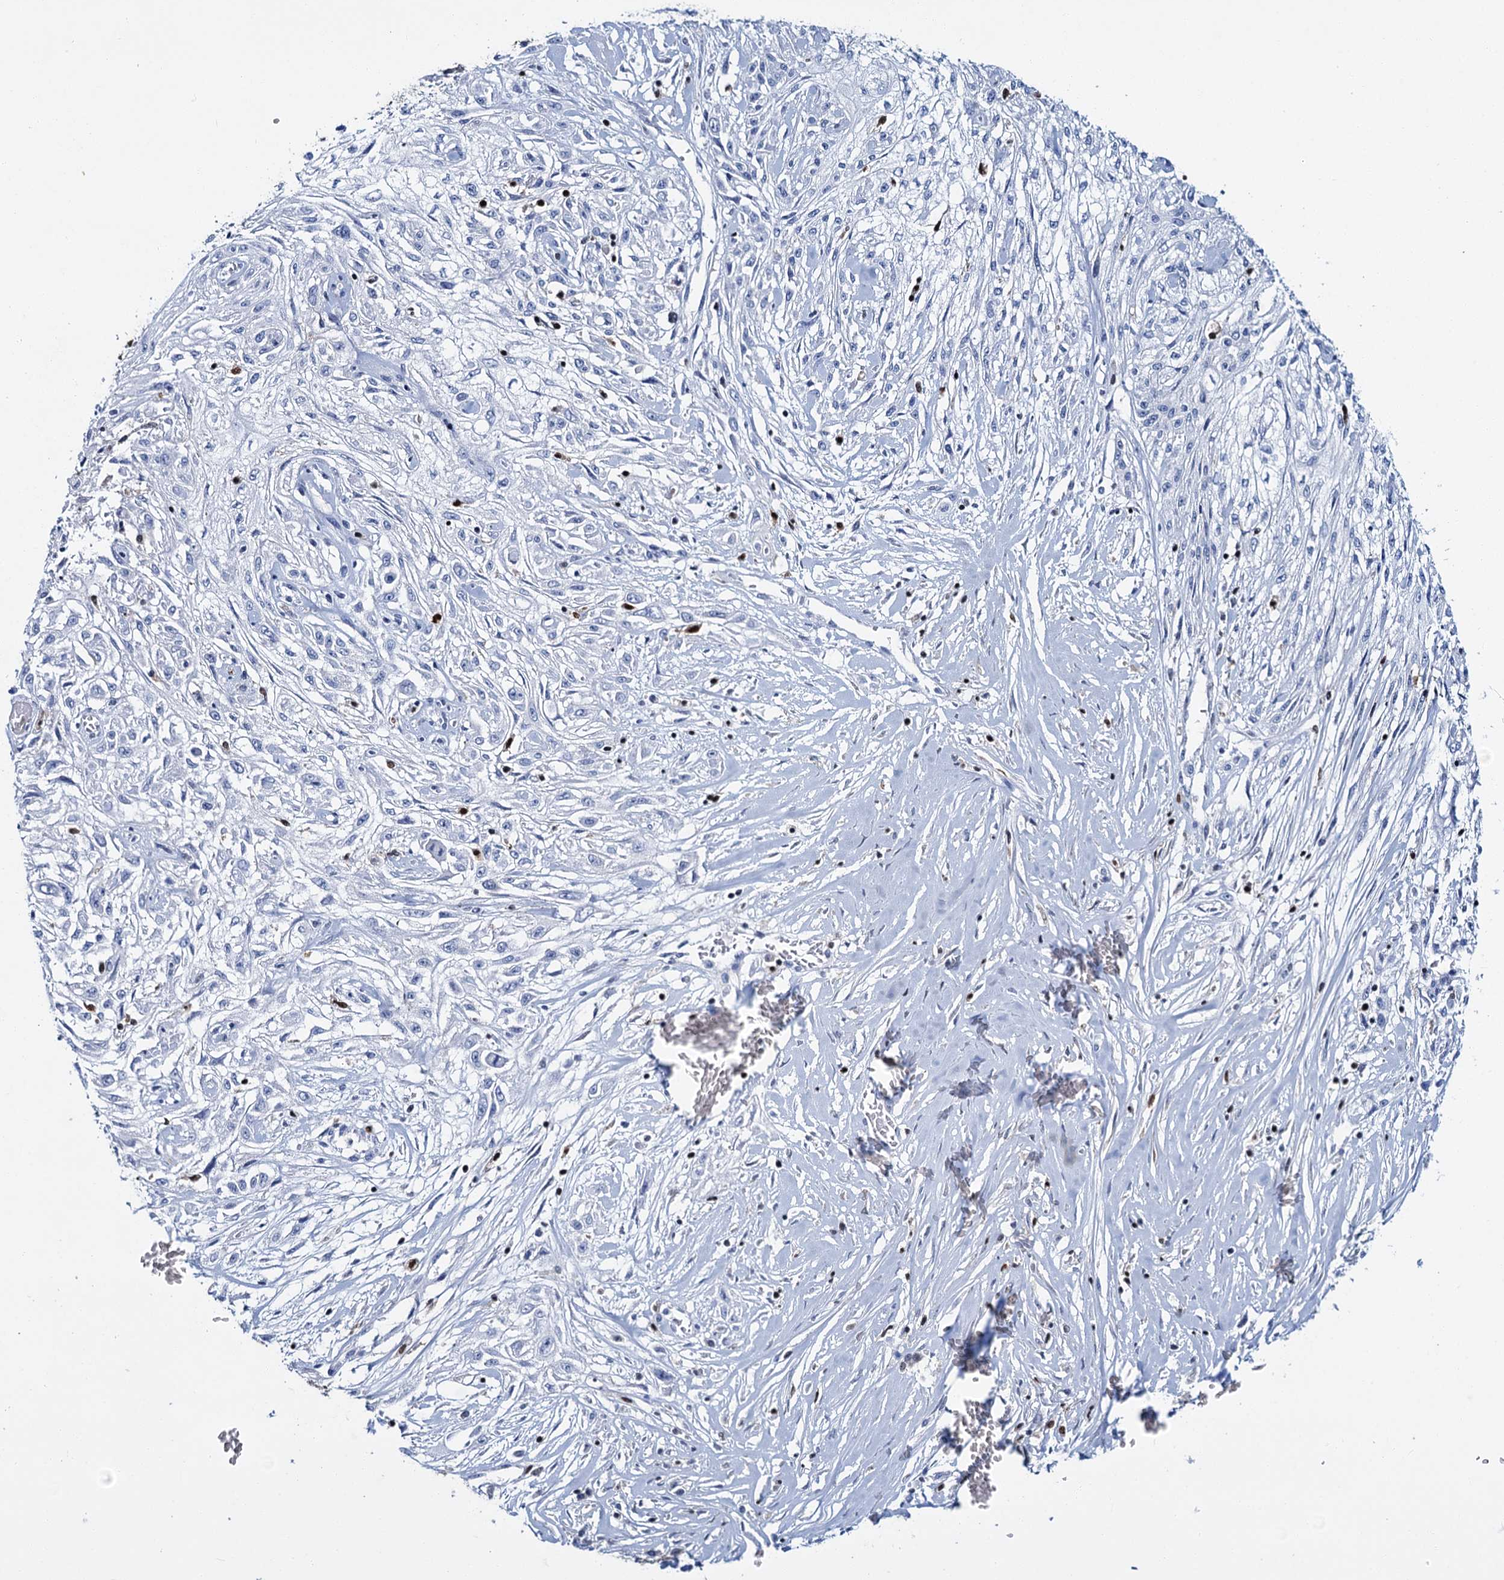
{"staining": {"intensity": "negative", "quantity": "none", "location": "none"}, "tissue": "skin cancer", "cell_type": "Tumor cells", "image_type": "cancer", "snomed": [{"axis": "morphology", "description": "Squamous cell carcinoma, NOS"}, {"axis": "morphology", "description": "Squamous cell carcinoma, metastatic, NOS"}, {"axis": "topography", "description": "Skin"}, {"axis": "topography", "description": "Lymph node"}], "caption": "Metastatic squamous cell carcinoma (skin) was stained to show a protein in brown. There is no significant expression in tumor cells. Nuclei are stained in blue.", "gene": "CELF2", "patient": {"sex": "male", "age": 75}}